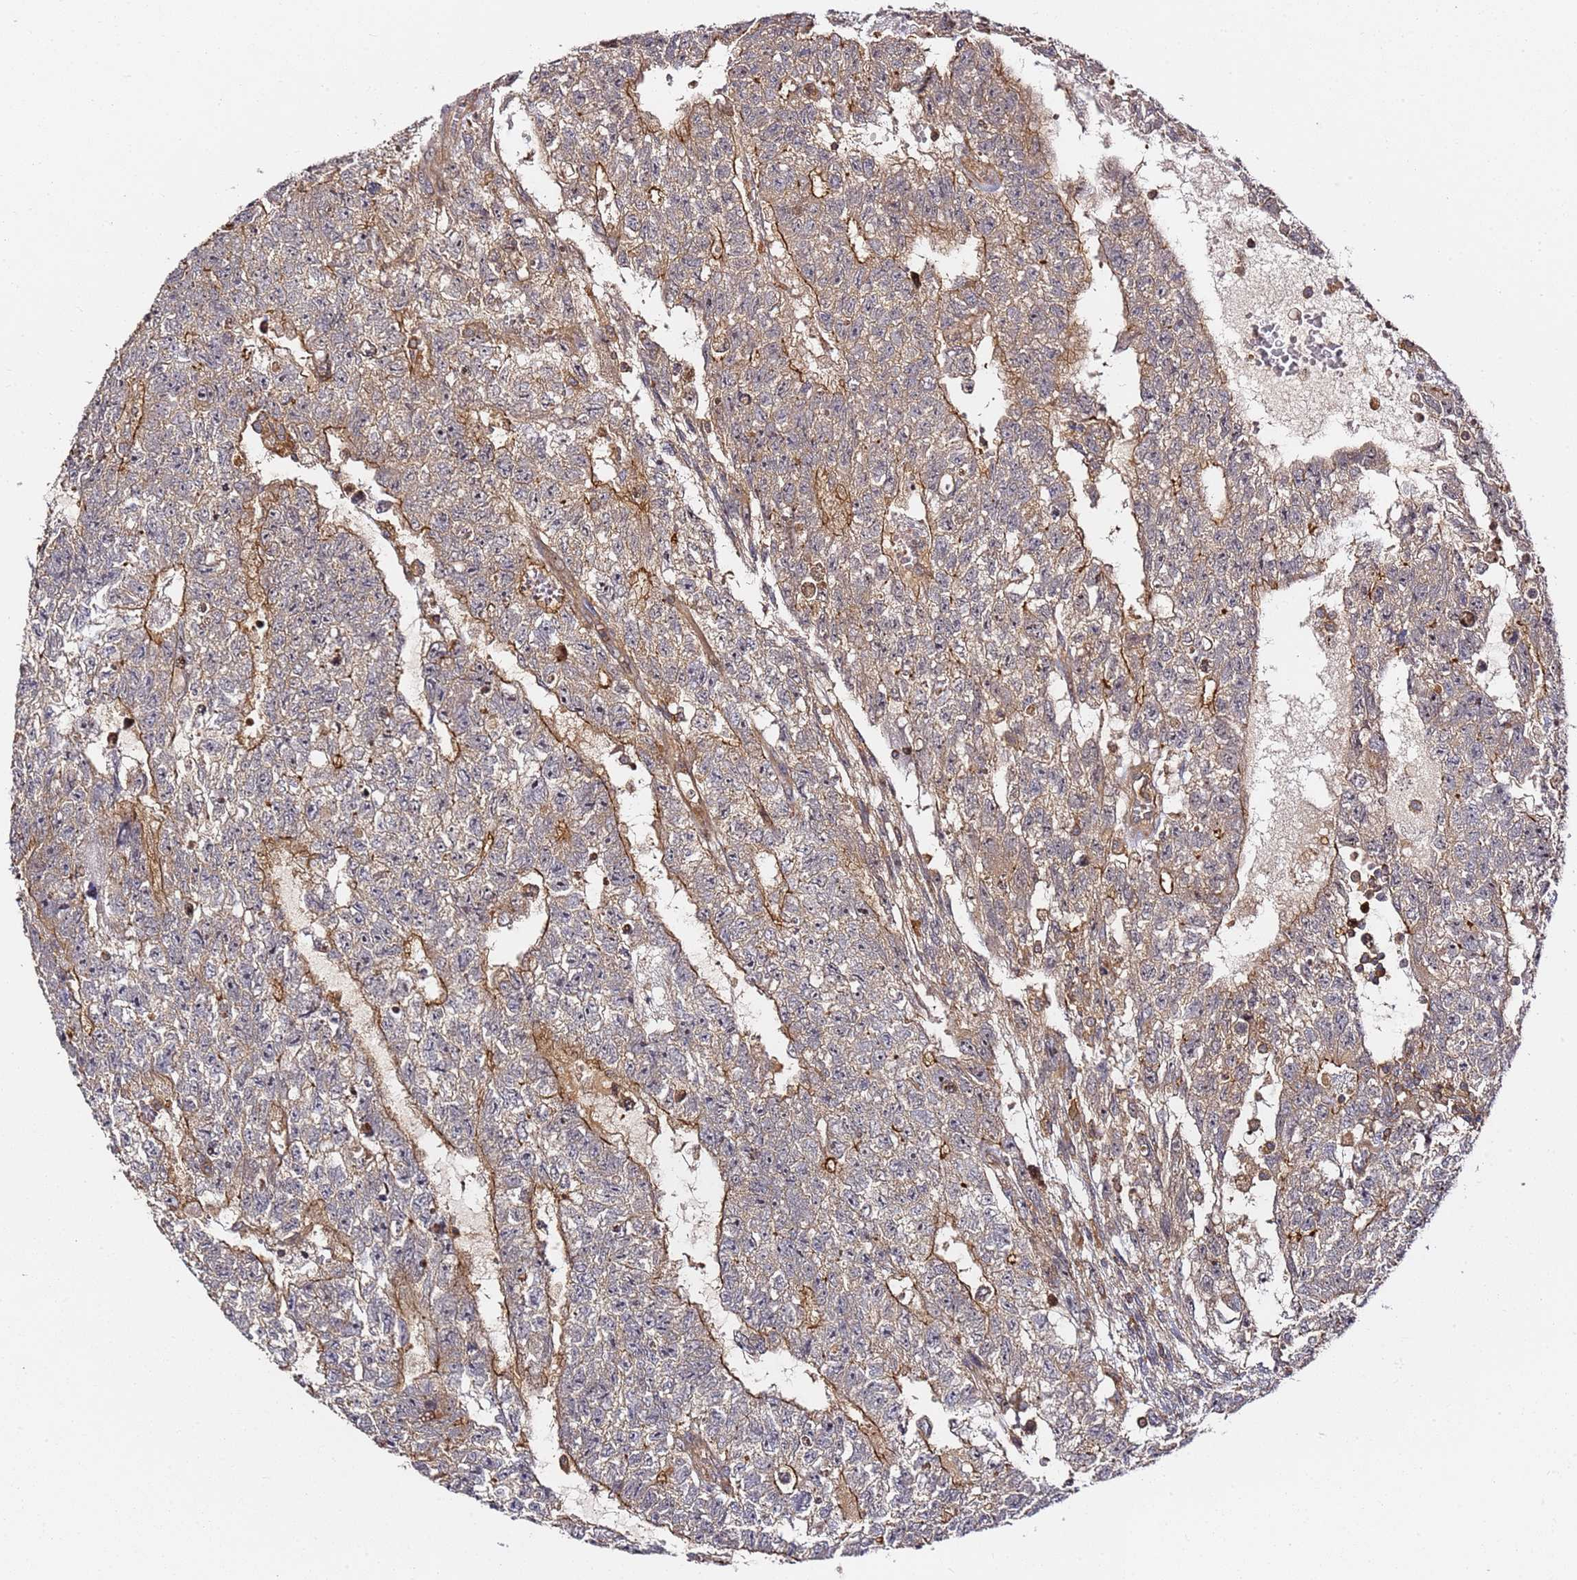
{"staining": {"intensity": "moderate", "quantity": "<25%", "location": "cytoplasmic/membranous"}, "tissue": "testis cancer", "cell_type": "Tumor cells", "image_type": "cancer", "snomed": [{"axis": "morphology", "description": "Carcinoma, Embryonal, NOS"}, {"axis": "topography", "description": "Testis"}], "caption": "DAB (3,3'-diaminobenzidine) immunohistochemical staining of human embryonal carcinoma (testis) shows moderate cytoplasmic/membranous protein positivity in about <25% of tumor cells.", "gene": "PRMT7", "patient": {"sex": "male", "age": 26}}